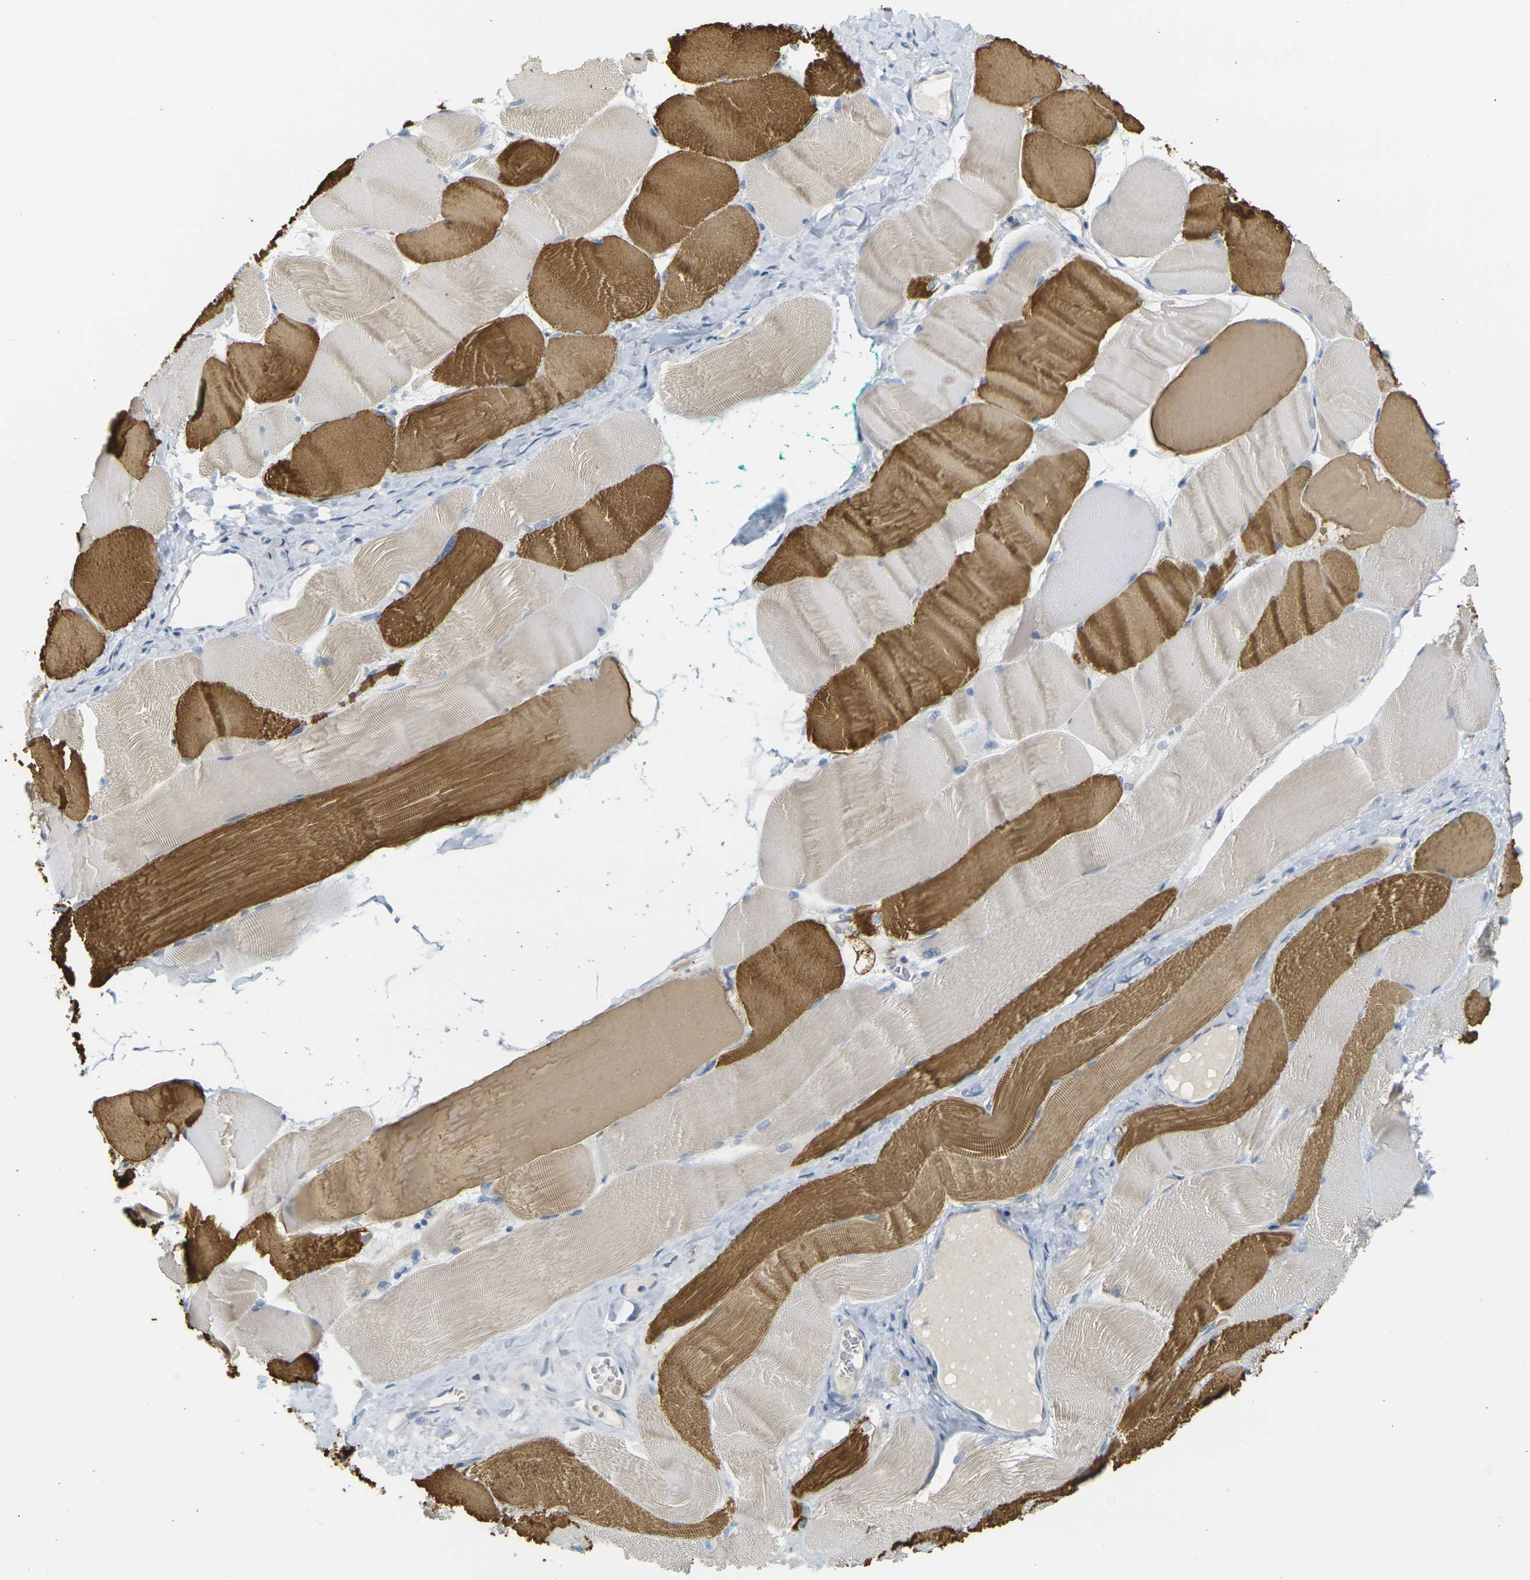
{"staining": {"intensity": "strong", "quantity": "25%-75%", "location": "cytoplasmic/membranous"}, "tissue": "skeletal muscle", "cell_type": "Myocytes", "image_type": "normal", "snomed": [{"axis": "morphology", "description": "Normal tissue, NOS"}, {"axis": "morphology", "description": "Squamous cell carcinoma, NOS"}, {"axis": "topography", "description": "Skeletal muscle"}], "caption": "IHC of normal skeletal muscle exhibits high levels of strong cytoplasmic/membranous positivity in about 25%-75% of myocytes. (DAB IHC with brightfield microscopy, high magnification).", "gene": "PARD6B", "patient": {"sex": "male", "age": 51}}